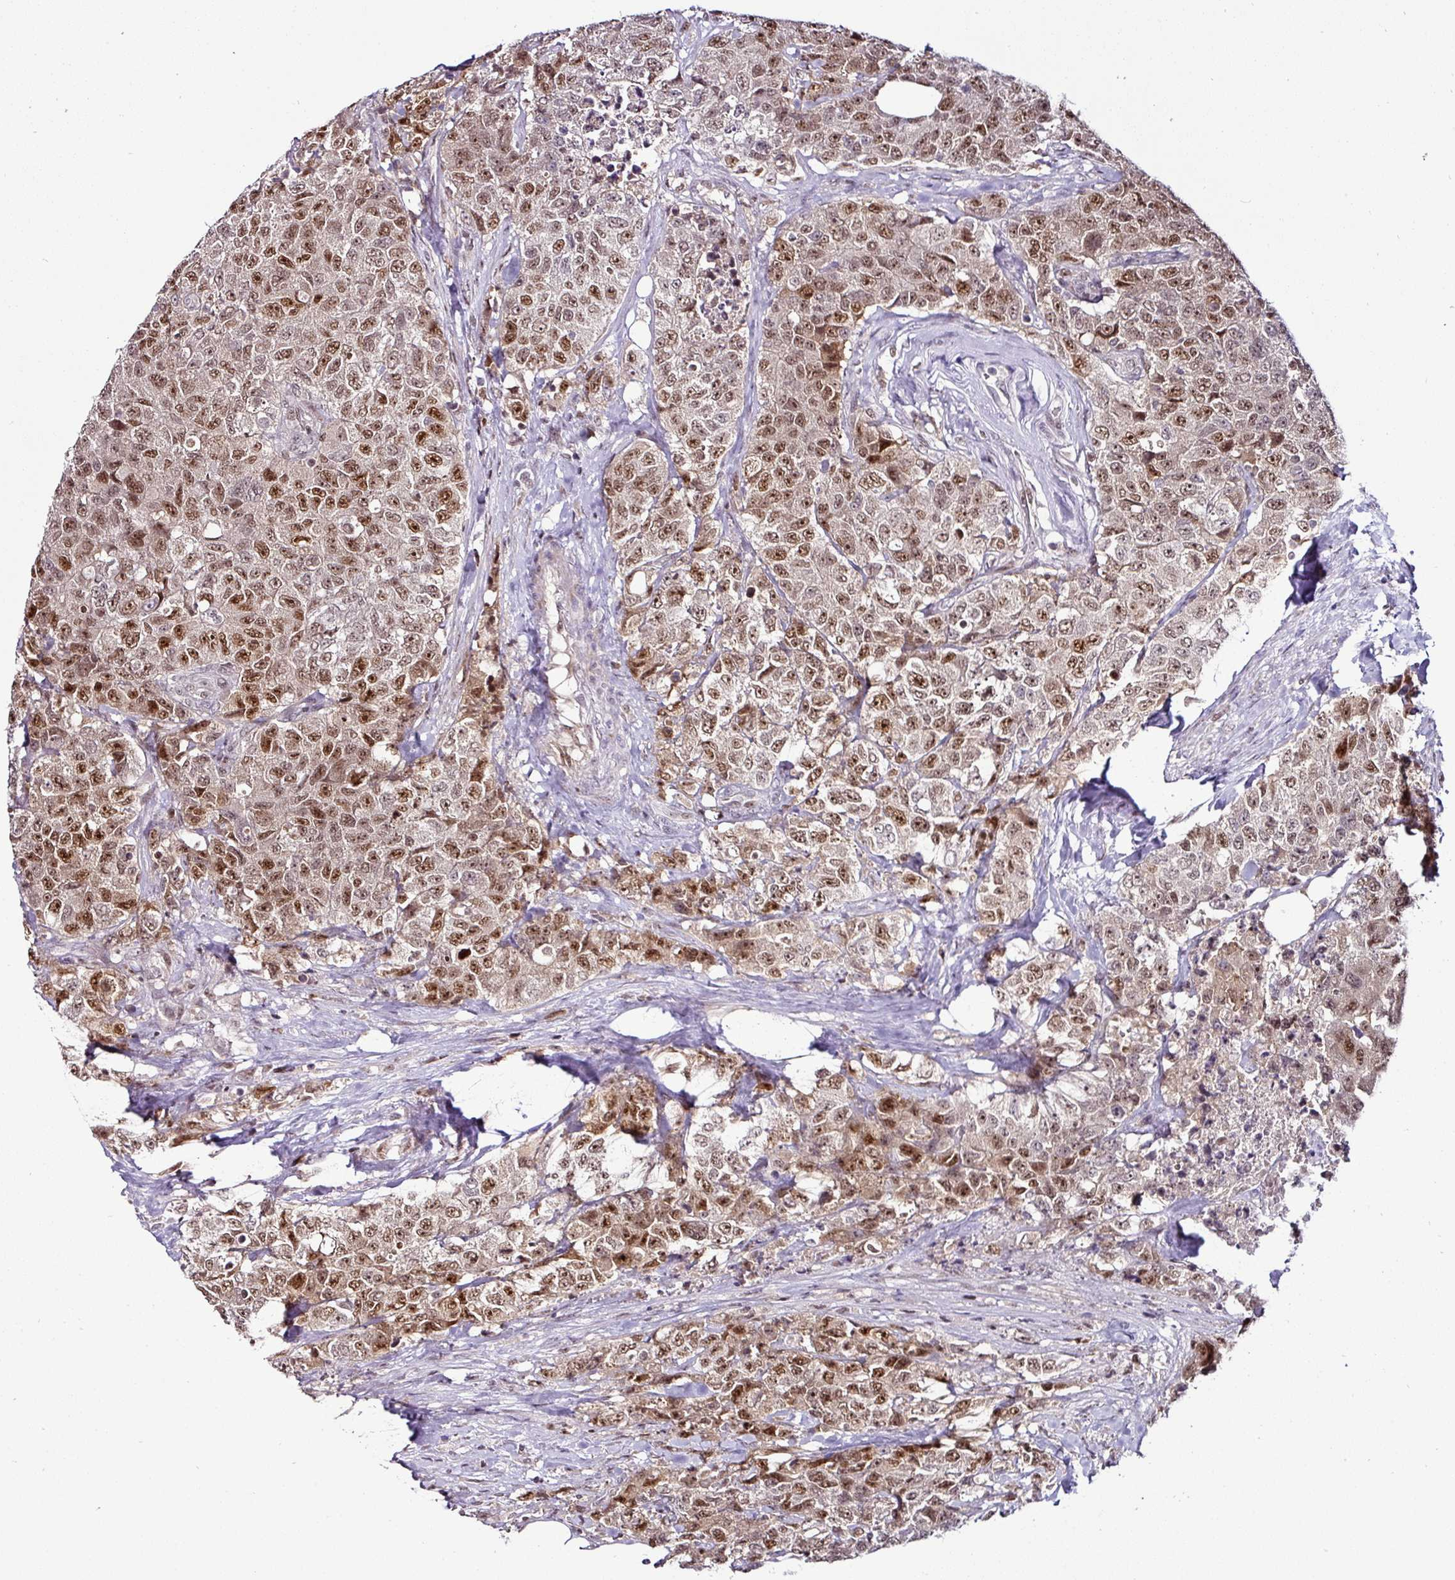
{"staining": {"intensity": "moderate", "quantity": ">75%", "location": "cytoplasmic/membranous,nuclear"}, "tissue": "urothelial cancer", "cell_type": "Tumor cells", "image_type": "cancer", "snomed": [{"axis": "morphology", "description": "Urothelial carcinoma, High grade"}, {"axis": "topography", "description": "Urinary bladder"}], "caption": "Urothelial cancer stained with IHC reveals moderate cytoplasmic/membranous and nuclear positivity in about >75% of tumor cells.", "gene": "KLF16", "patient": {"sex": "female", "age": 78}}